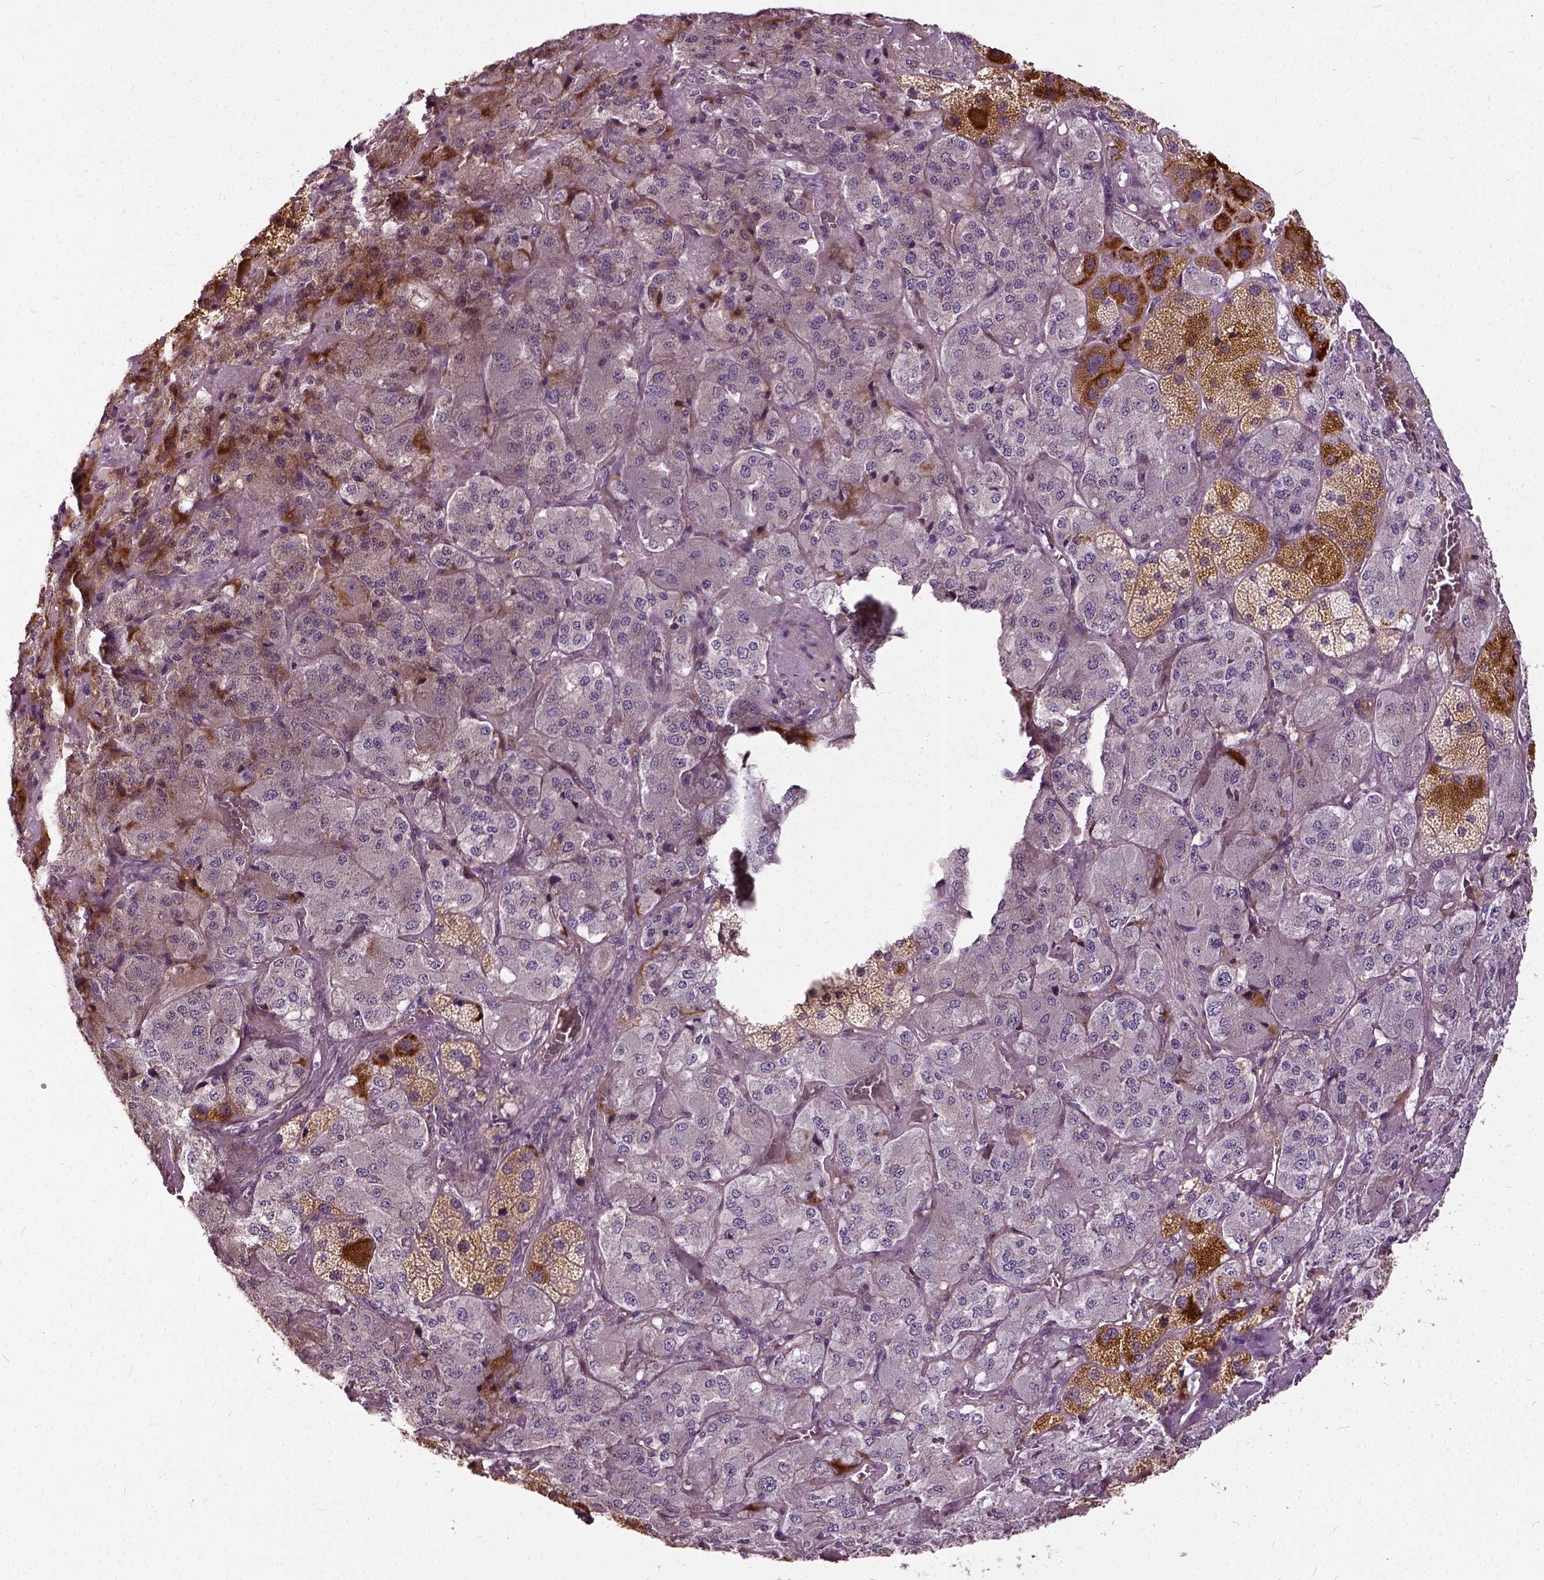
{"staining": {"intensity": "strong", "quantity": "25%-75%", "location": "cytoplasmic/membranous"}, "tissue": "adrenal gland", "cell_type": "Glandular cells", "image_type": "normal", "snomed": [{"axis": "morphology", "description": "Normal tissue, NOS"}, {"axis": "topography", "description": "Adrenal gland"}], "caption": "Strong cytoplasmic/membranous protein expression is present in approximately 25%-75% of glandular cells in adrenal gland. The protein of interest is stained brown, and the nuclei are stained in blue (DAB (3,3'-diaminobenzidine) IHC with brightfield microscopy, high magnification).", "gene": "ILRUN", "patient": {"sex": "male", "age": 57}}